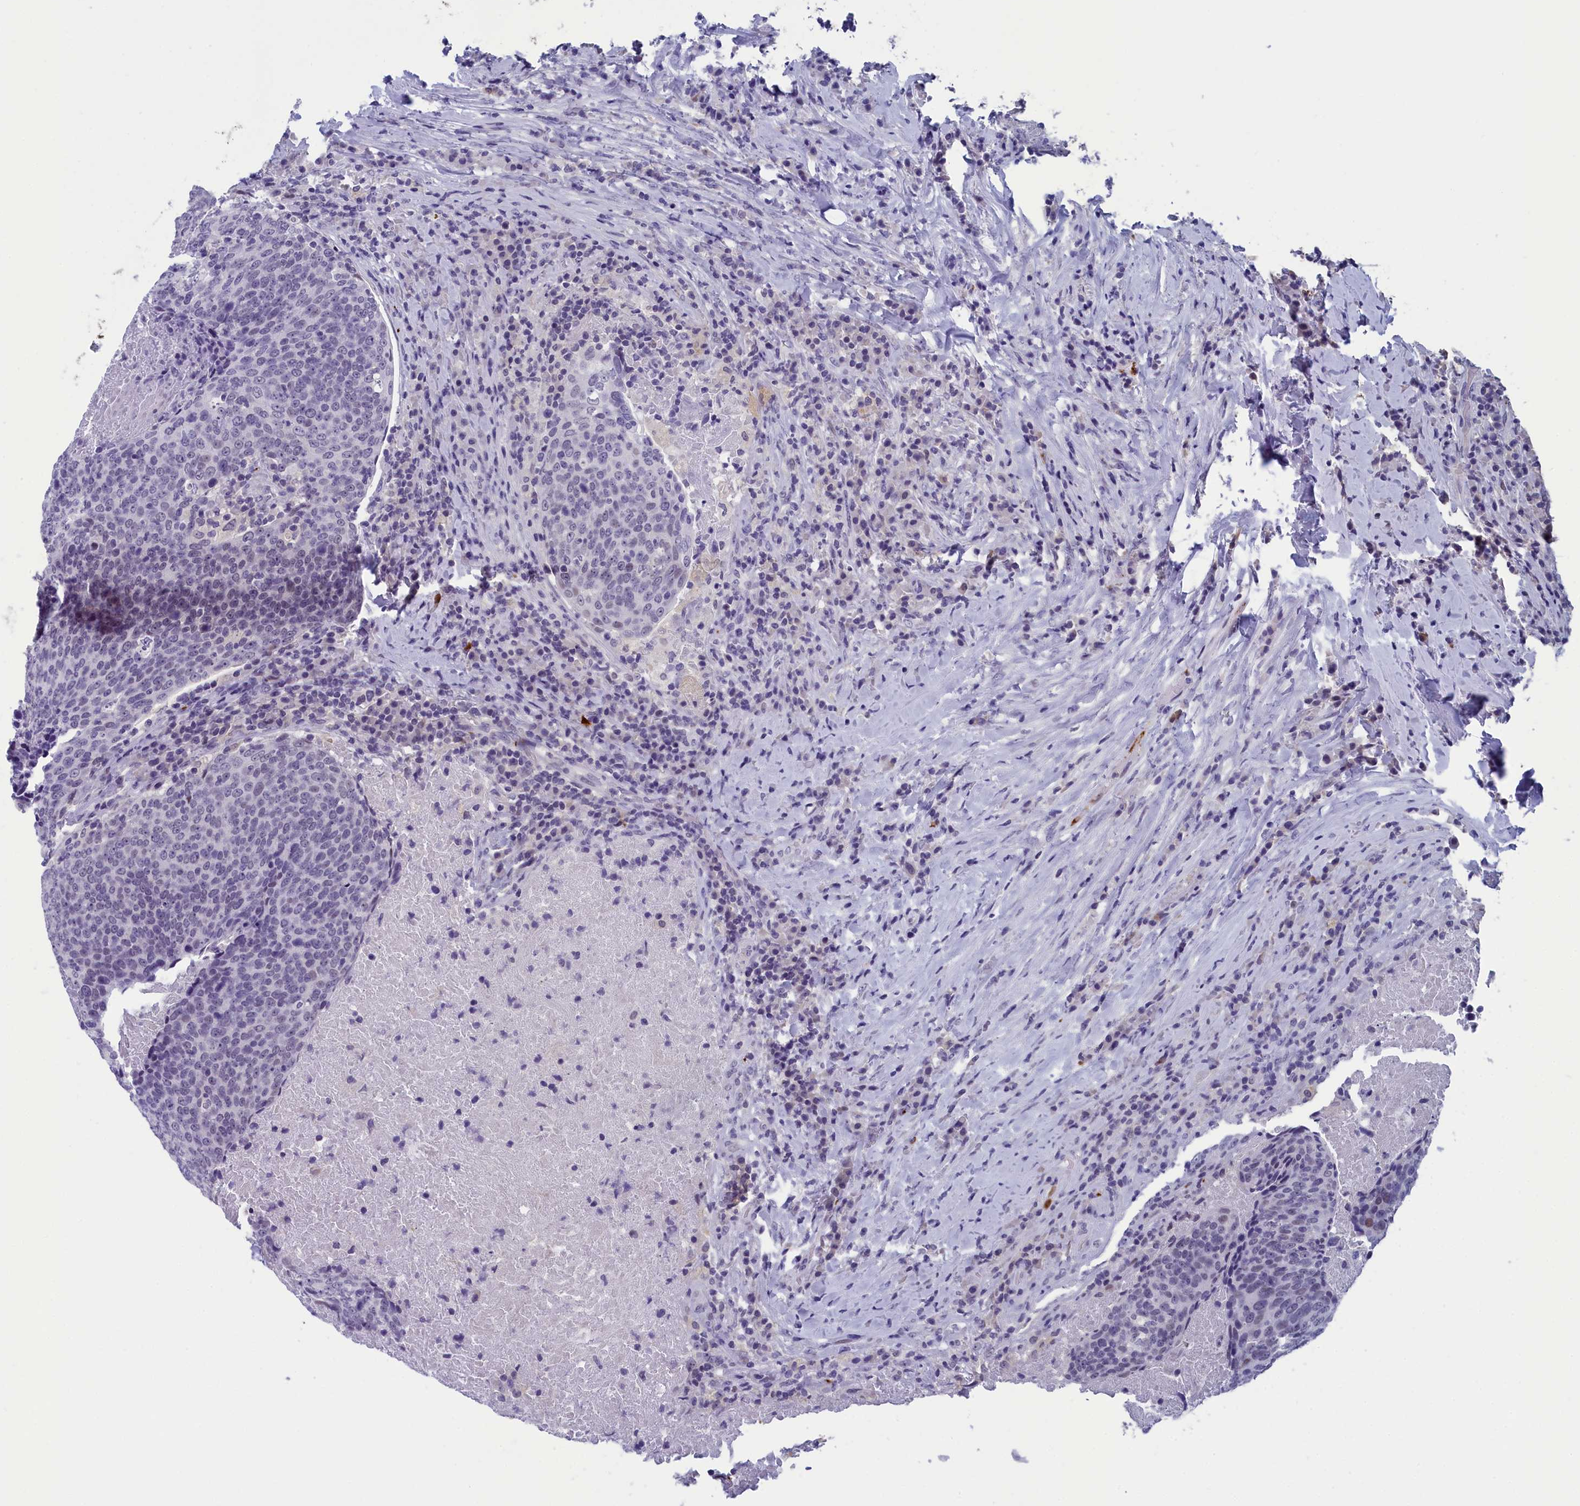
{"staining": {"intensity": "negative", "quantity": "none", "location": "none"}, "tissue": "head and neck cancer", "cell_type": "Tumor cells", "image_type": "cancer", "snomed": [{"axis": "morphology", "description": "Squamous cell carcinoma, NOS"}, {"axis": "morphology", "description": "Squamous cell carcinoma, metastatic, NOS"}, {"axis": "topography", "description": "Lymph node"}, {"axis": "topography", "description": "Head-Neck"}], "caption": "Immunohistochemistry (IHC) photomicrograph of neoplastic tissue: metastatic squamous cell carcinoma (head and neck) stained with DAB (3,3'-diaminobenzidine) demonstrates no significant protein staining in tumor cells.", "gene": "AIFM2", "patient": {"sex": "male", "age": 62}}